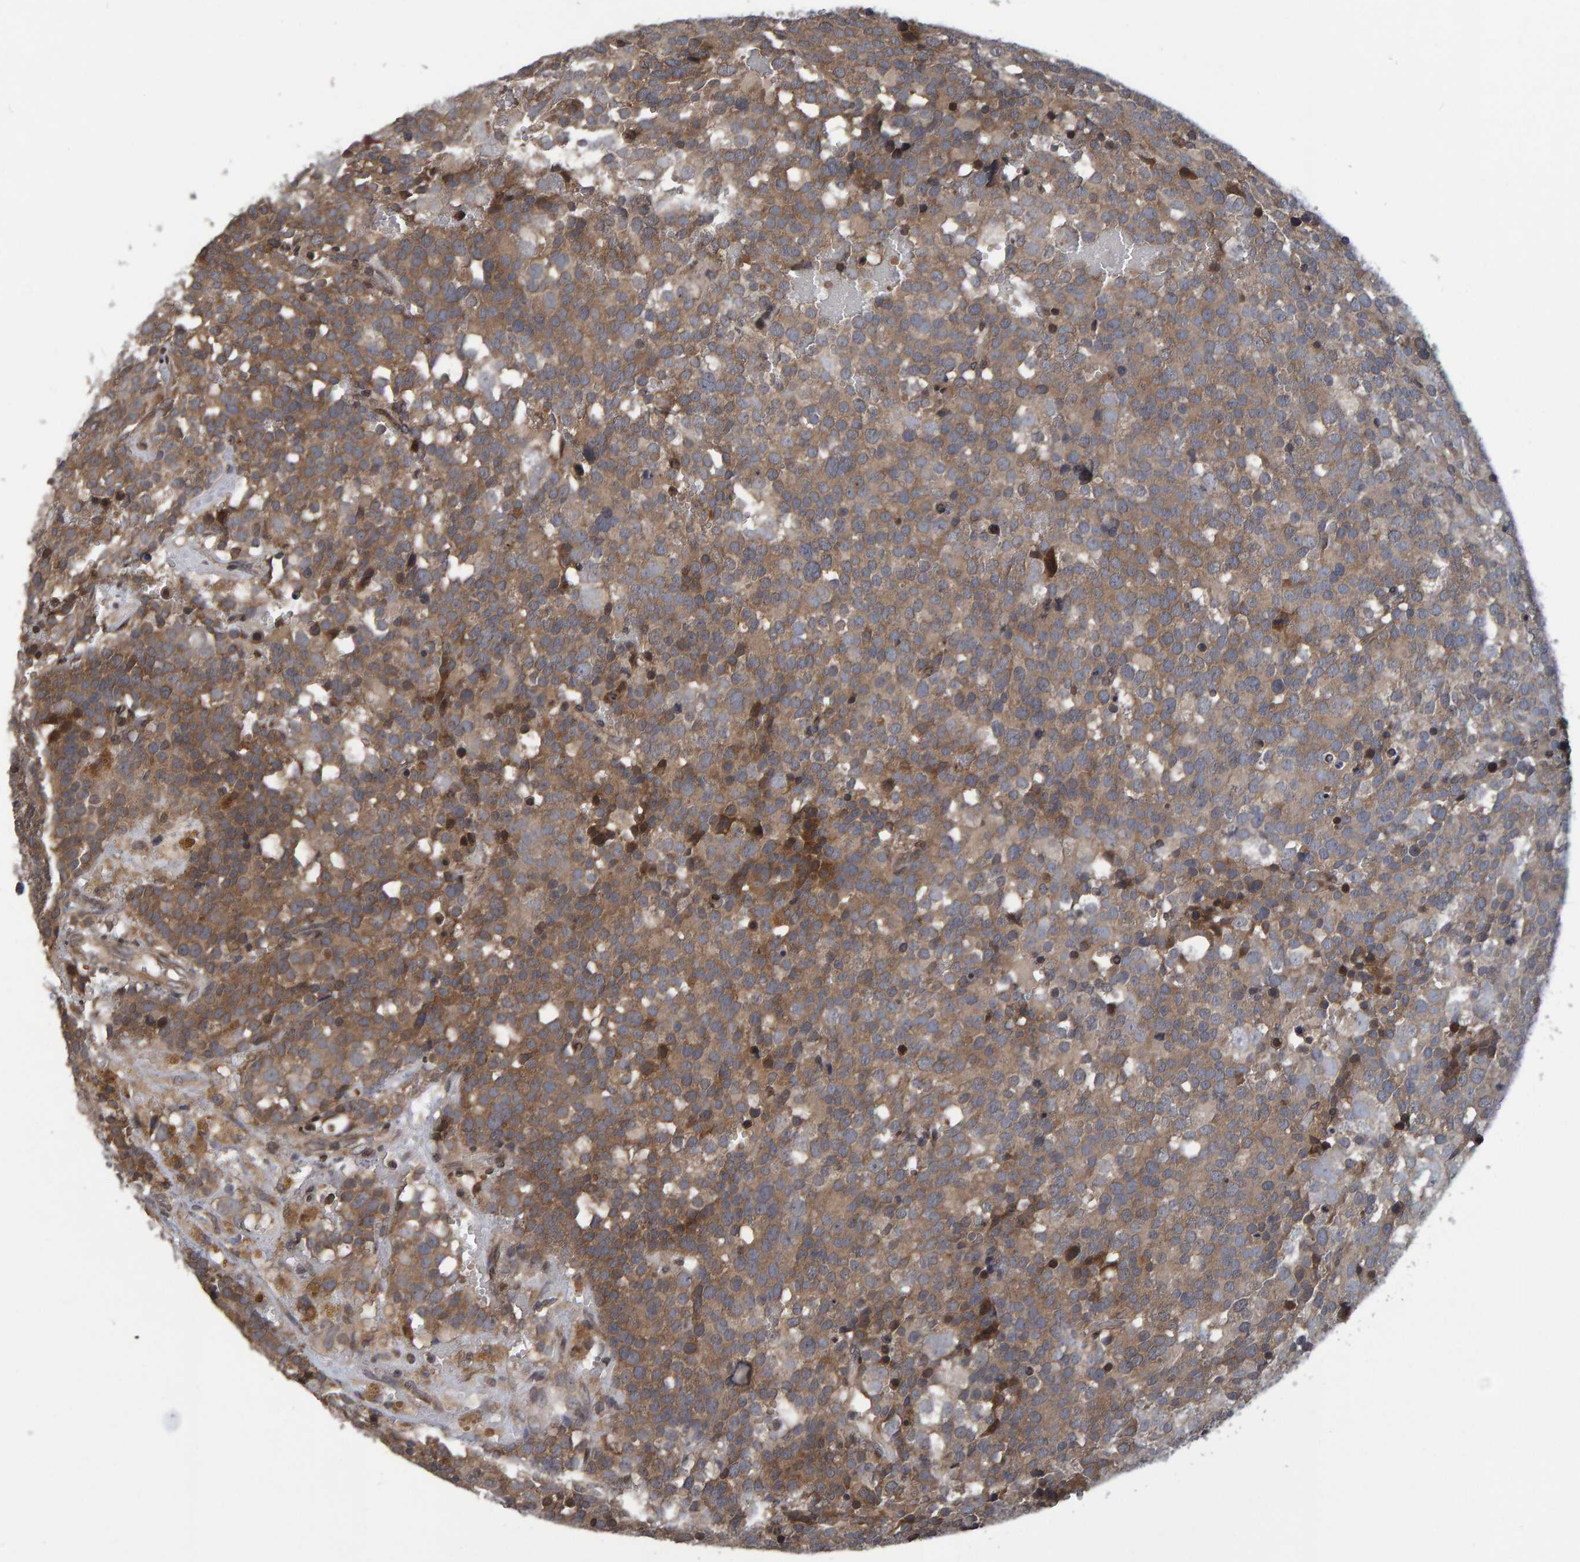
{"staining": {"intensity": "moderate", "quantity": ">75%", "location": "cytoplasmic/membranous"}, "tissue": "testis cancer", "cell_type": "Tumor cells", "image_type": "cancer", "snomed": [{"axis": "morphology", "description": "Seminoma, NOS"}, {"axis": "topography", "description": "Testis"}], "caption": "Brown immunohistochemical staining in human testis cancer (seminoma) exhibits moderate cytoplasmic/membranous positivity in approximately >75% of tumor cells.", "gene": "GAB2", "patient": {"sex": "male", "age": 71}}